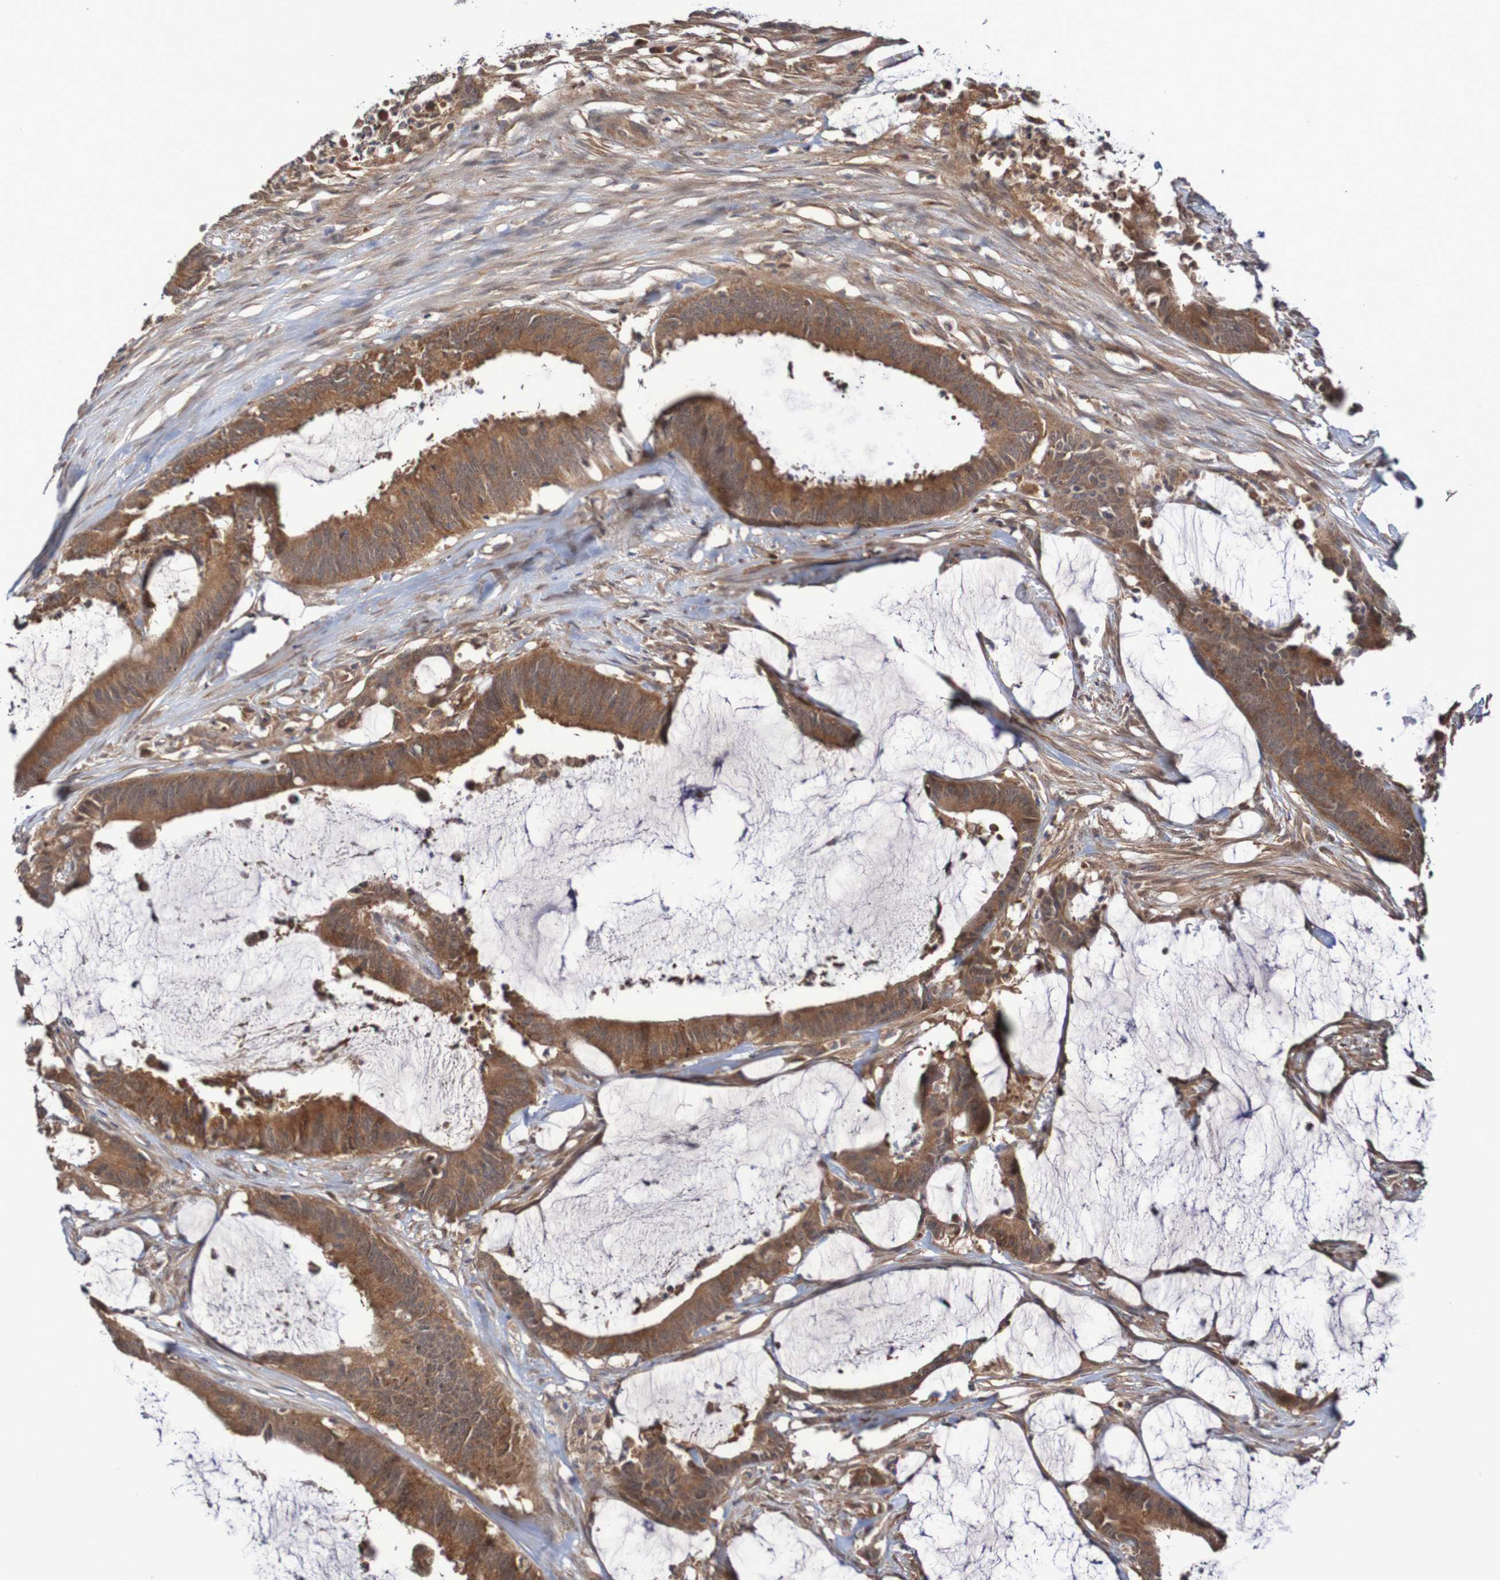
{"staining": {"intensity": "moderate", "quantity": ">75%", "location": "cytoplasmic/membranous"}, "tissue": "colorectal cancer", "cell_type": "Tumor cells", "image_type": "cancer", "snomed": [{"axis": "morphology", "description": "Adenocarcinoma, NOS"}, {"axis": "topography", "description": "Rectum"}], "caption": "High-magnification brightfield microscopy of colorectal cancer (adenocarcinoma) stained with DAB (brown) and counterstained with hematoxylin (blue). tumor cells exhibit moderate cytoplasmic/membranous positivity is present in approximately>75% of cells.", "gene": "PHPT1", "patient": {"sex": "female", "age": 66}}